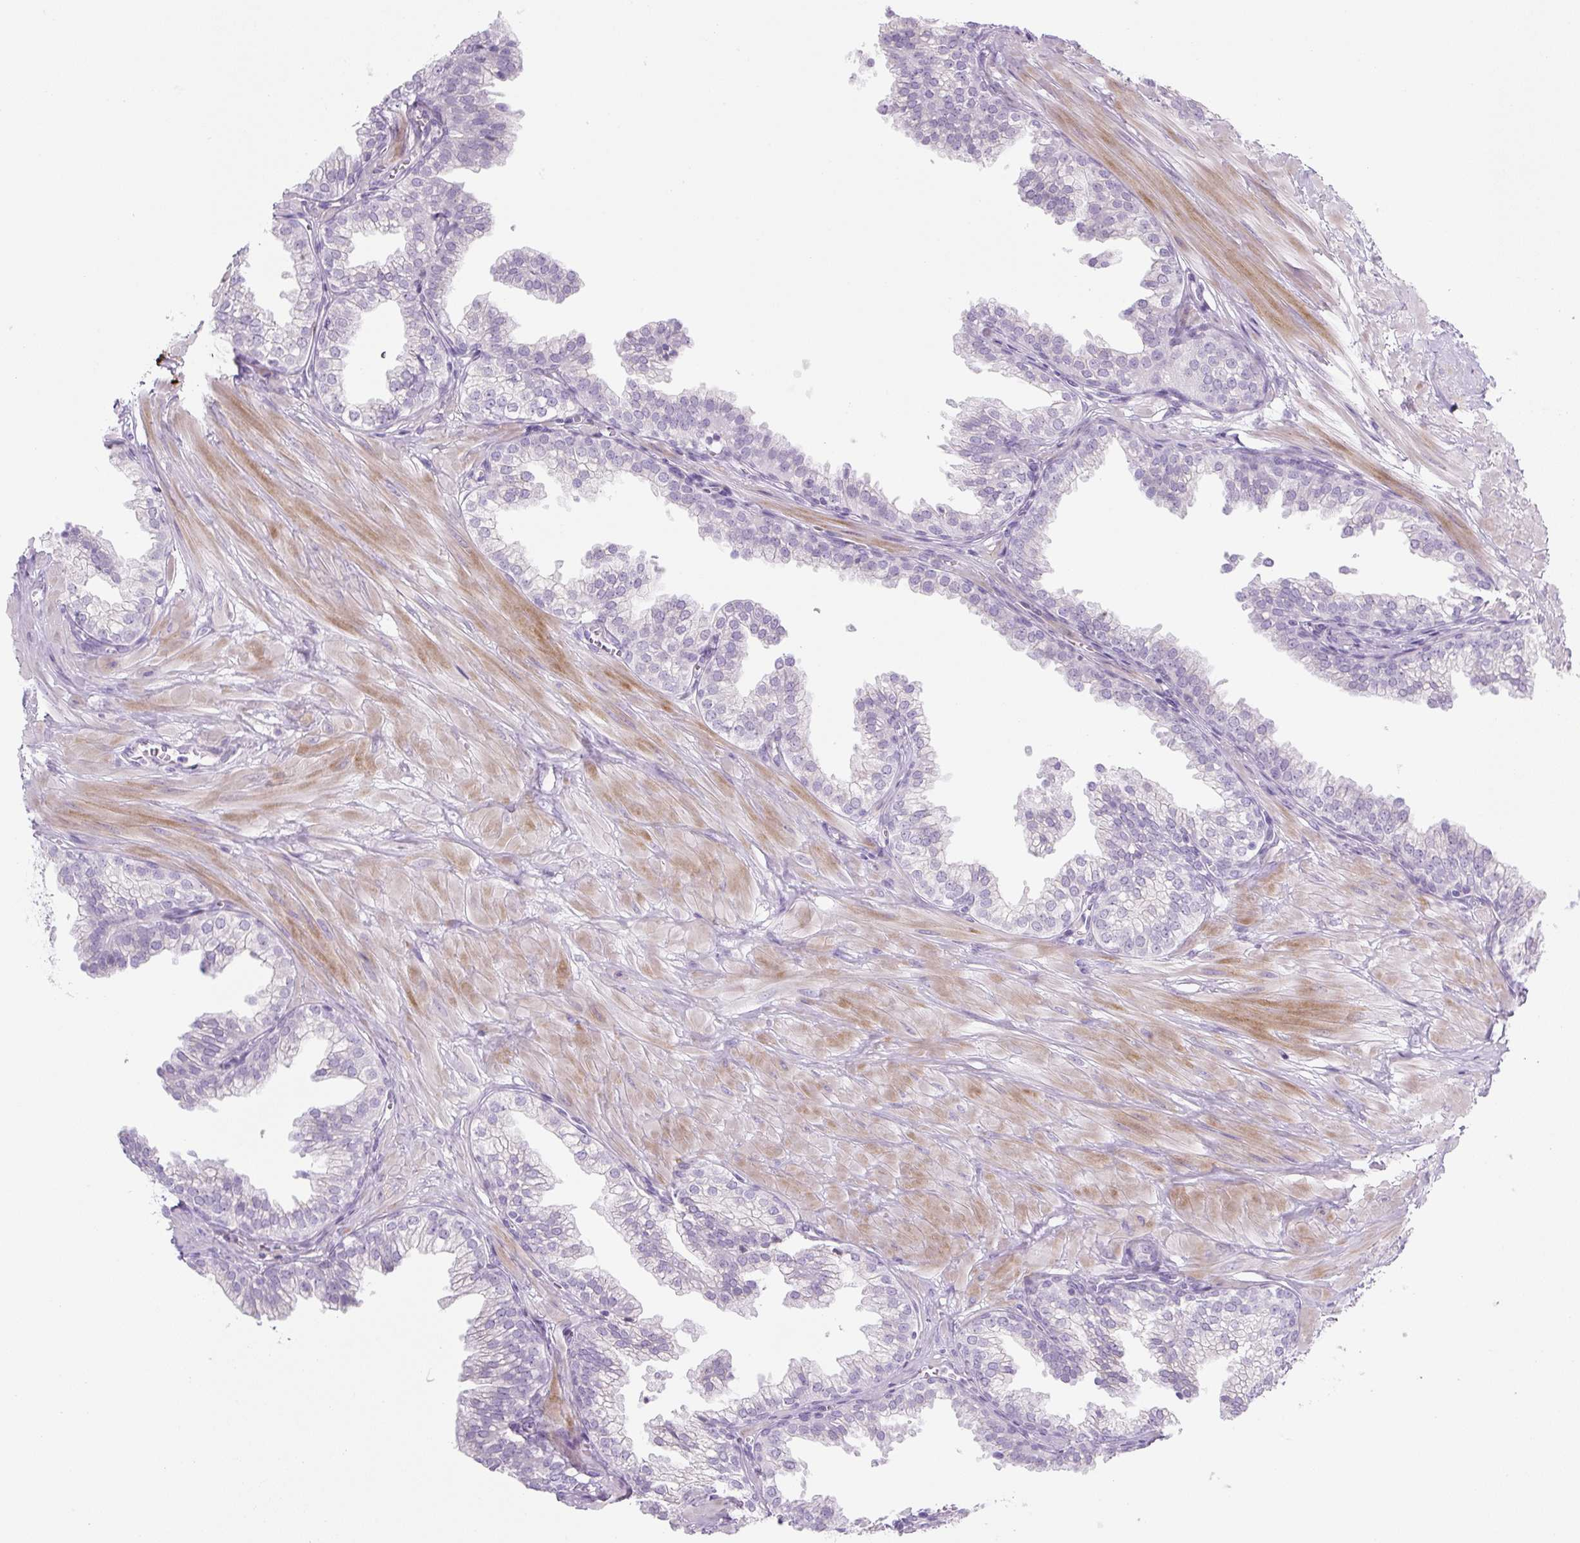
{"staining": {"intensity": "negative", "quantity": "none", "location": "none"}, "tissue": "prostate", "cell_type": "Glandular cells", "image_type": "normal", "snomed": [{"axis": "morphology", "description": "Normal tissue, NOS"}, {"axis": "topography", "description": "Prostate"}, {"axis": "topography", "description": "Peripheral nerve tissue"}], "caption": "This is an immunohistochemistry (IHC) histopathology image of benign prostate. There is no staining in glandular cells.", "gene": "PRM1", "patient": {"sex": "male", "age": 55}}